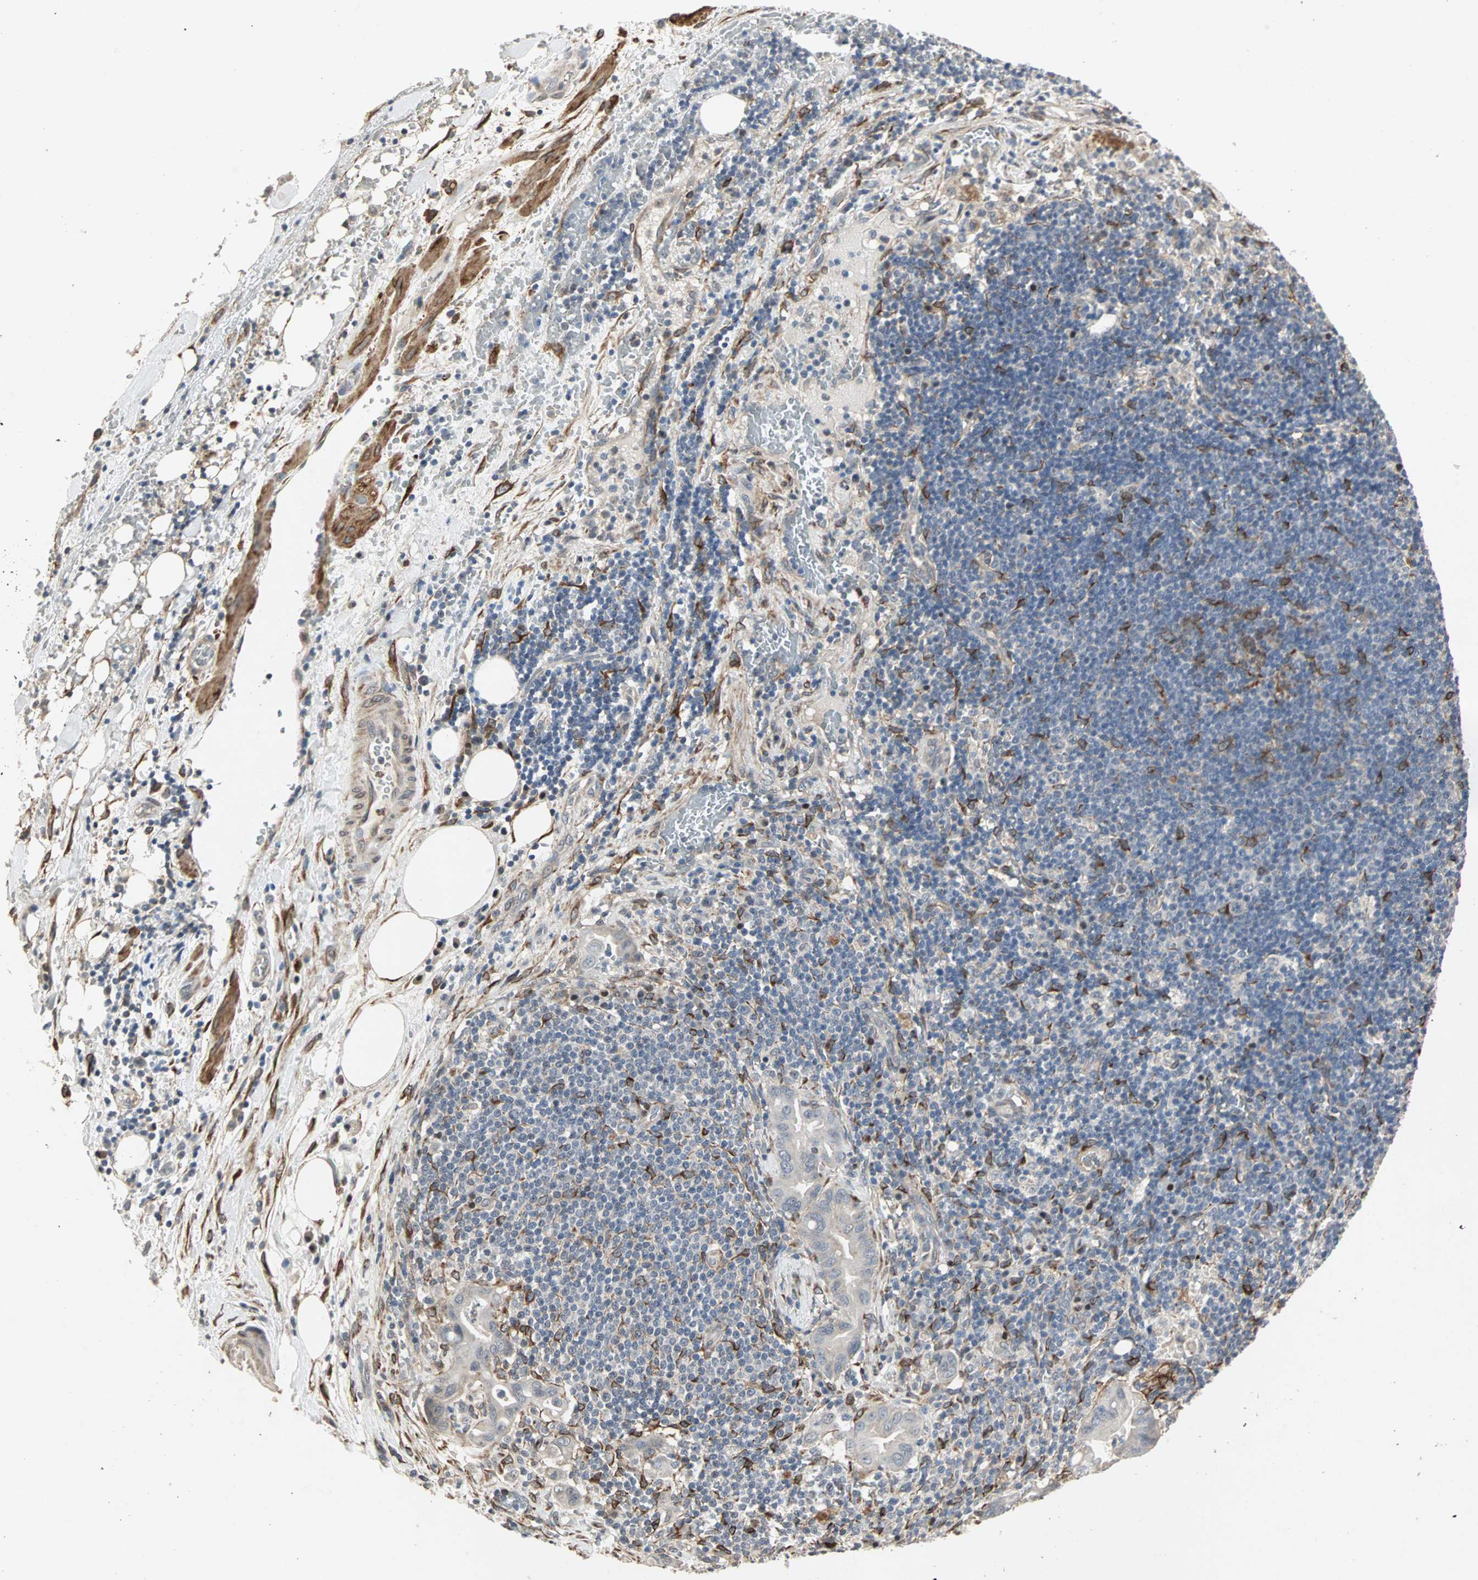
{"staining": {"intensity": "weak", "quantity": "25%-75%", "location": "cytoplasmic/membranous"}, "tissue": "liver cancer", "cell_type": "Tumor cells", "image_type": "cancer", "snomed": [{"axis": "morphology", "description": "Cholangiocarcinoma"}, {"axis": "topography", "description": "Liver"}], "caption": "Liver cholangiocarcinoma was stained to show a protein in brown. There is low levels of weak cytoplasmic/membranous staining in about 25%-75% of tumor cells.", "gene": "TRPV4", "patient": {"sex": "female", "age": 68}}